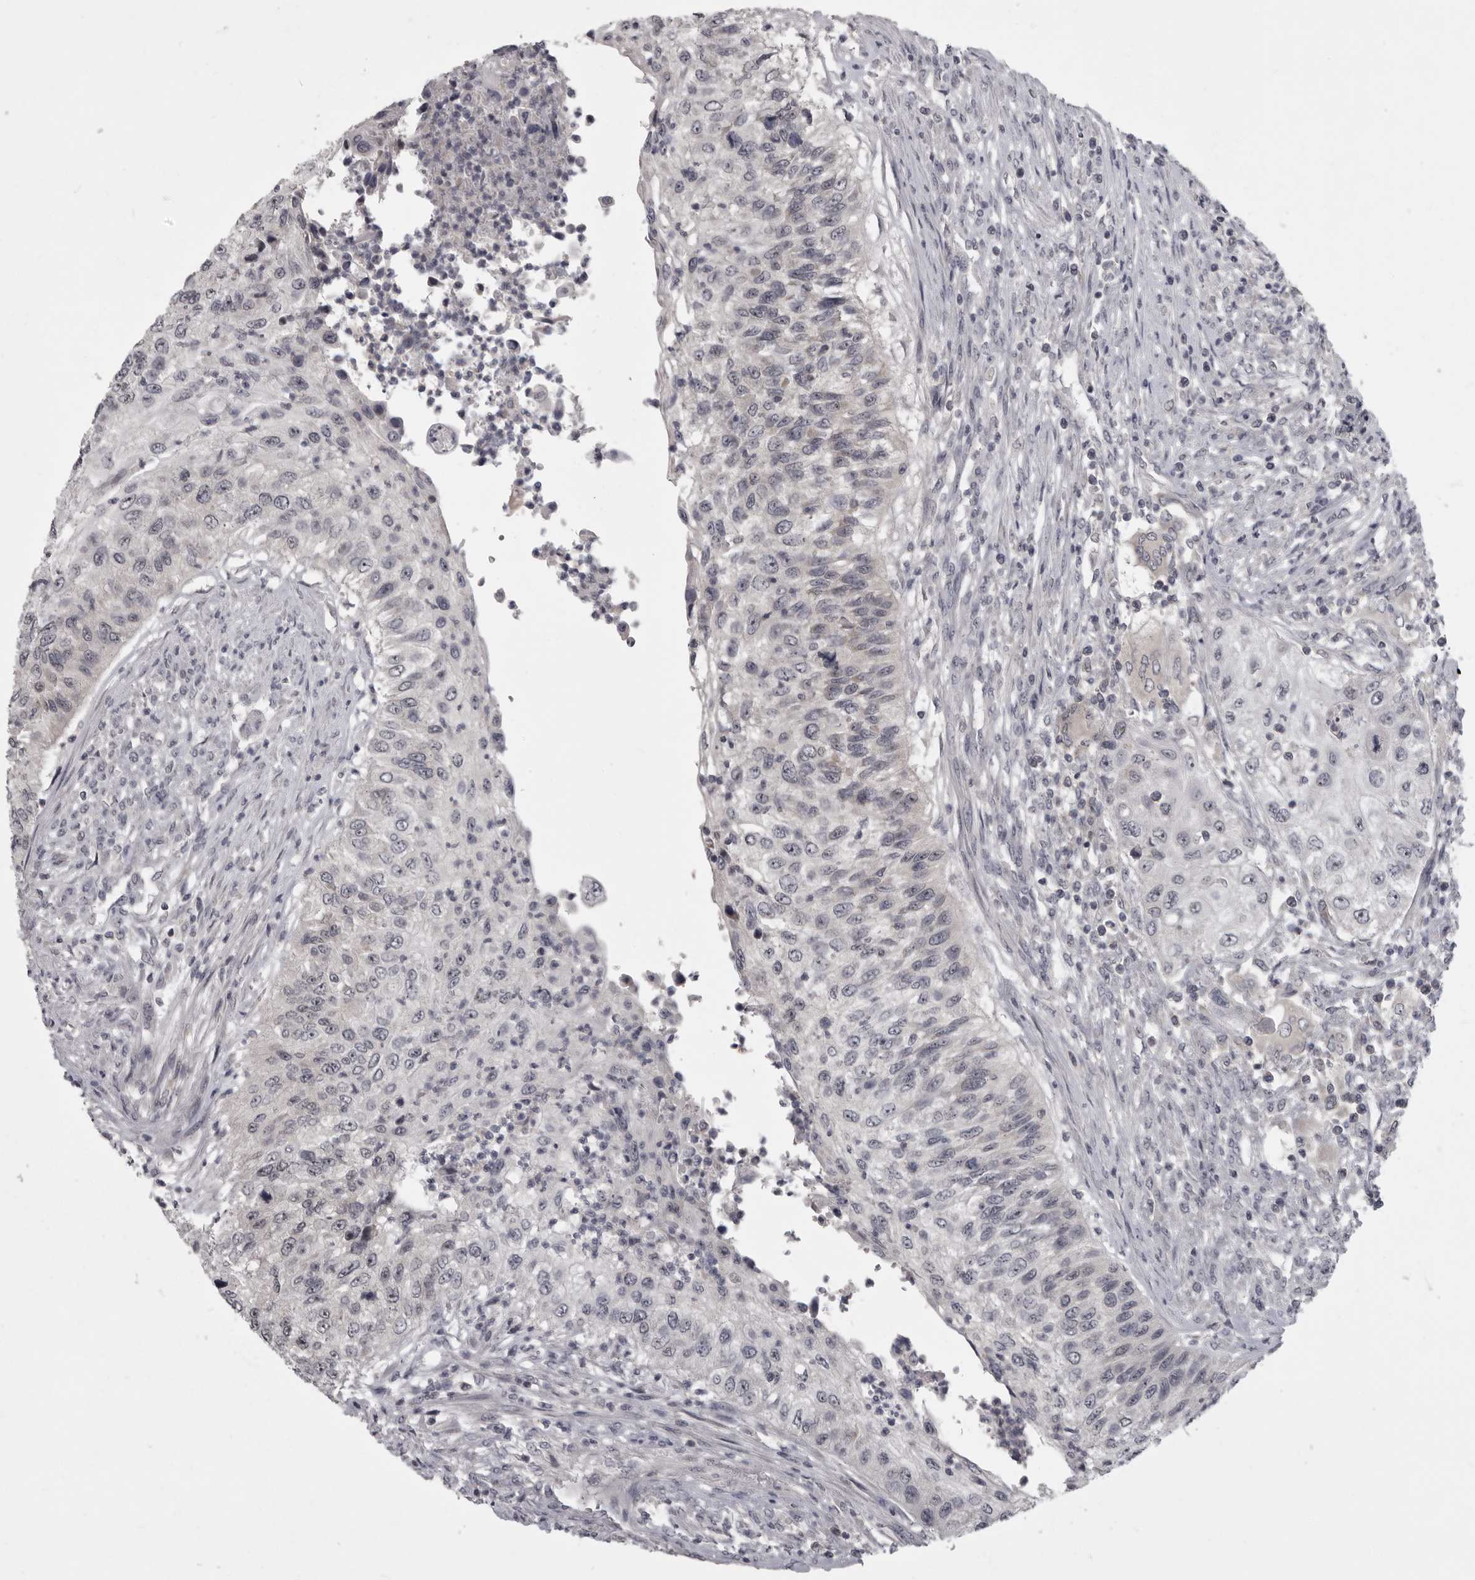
{"staining": {"intensity": "negative", "quantity": "none", "location": "none"}, "tissue": "urothelial cancer", "cell_type": "Tumor cells", "image_type": "cancer", "snomed": [{"axis": "morphology", "description": "Urothelial carcinoma, High grade"}, {"axis": "topography", "description": "Urinary bladder"}], "caption": "Photomicrograph shows no protein positivity in tumor cells of high-grade urothelial carcinoma tissue.", "gene": "MRTO4", "patient": {"sex": "female", "age": 60}}